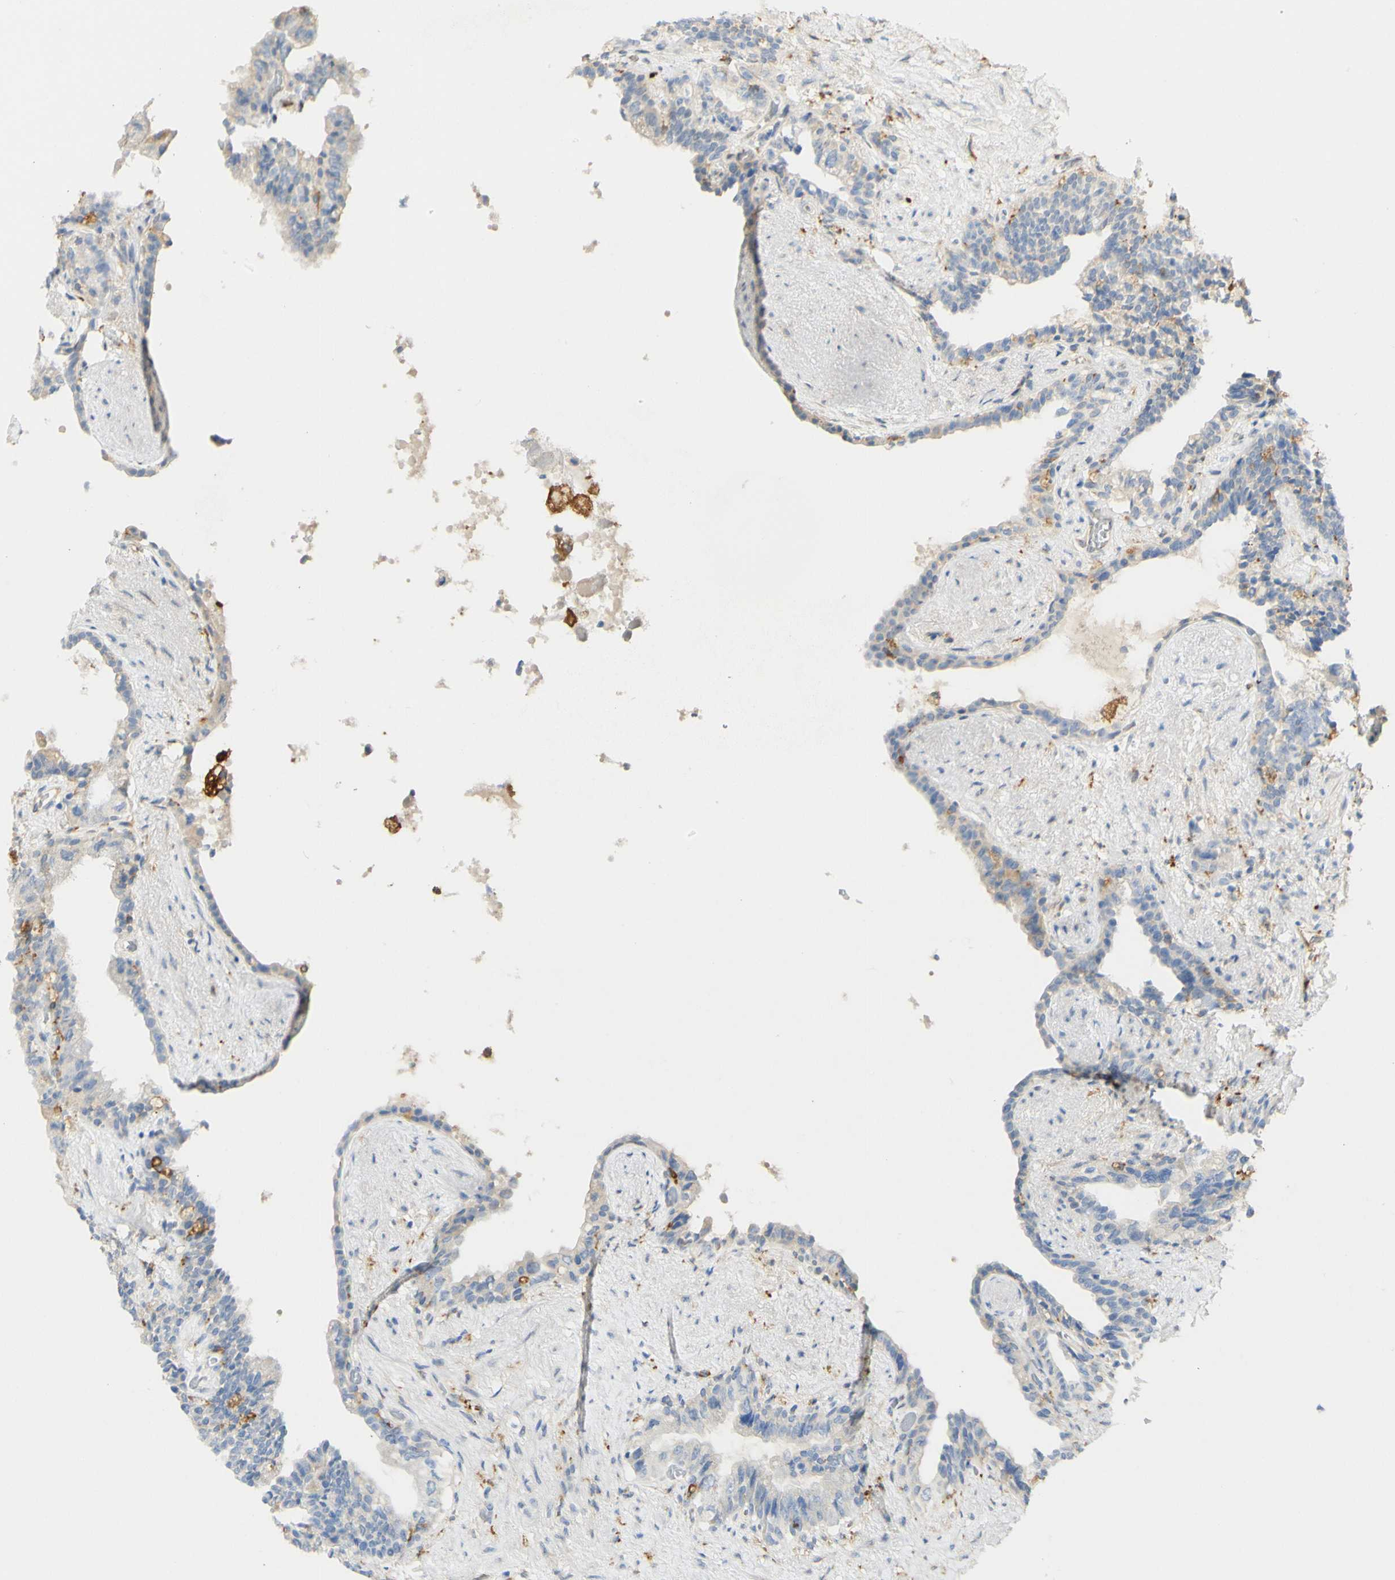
{"staining": {"intensity": "weak", "quantity": ">75%", "location": "cytoplasmic/membranous"}, "tissue": "seminal vesicle", "cell_type": "Glandular cells", "image_type": "normal", "snomed": [{"axis": "morphology", "description": "Normal tissue, NOS"}, {"axis": "topography", "description": "Seminal veicle"}], "caption": "An image showing weak cytoplasmic/membranous staining in about >75% of glandular cells in benign seminal vesicle, as visualized by brown immunohistochemical staining.", "gene": "FCGRT", "patient": {"sex": "male", "age": 63}}